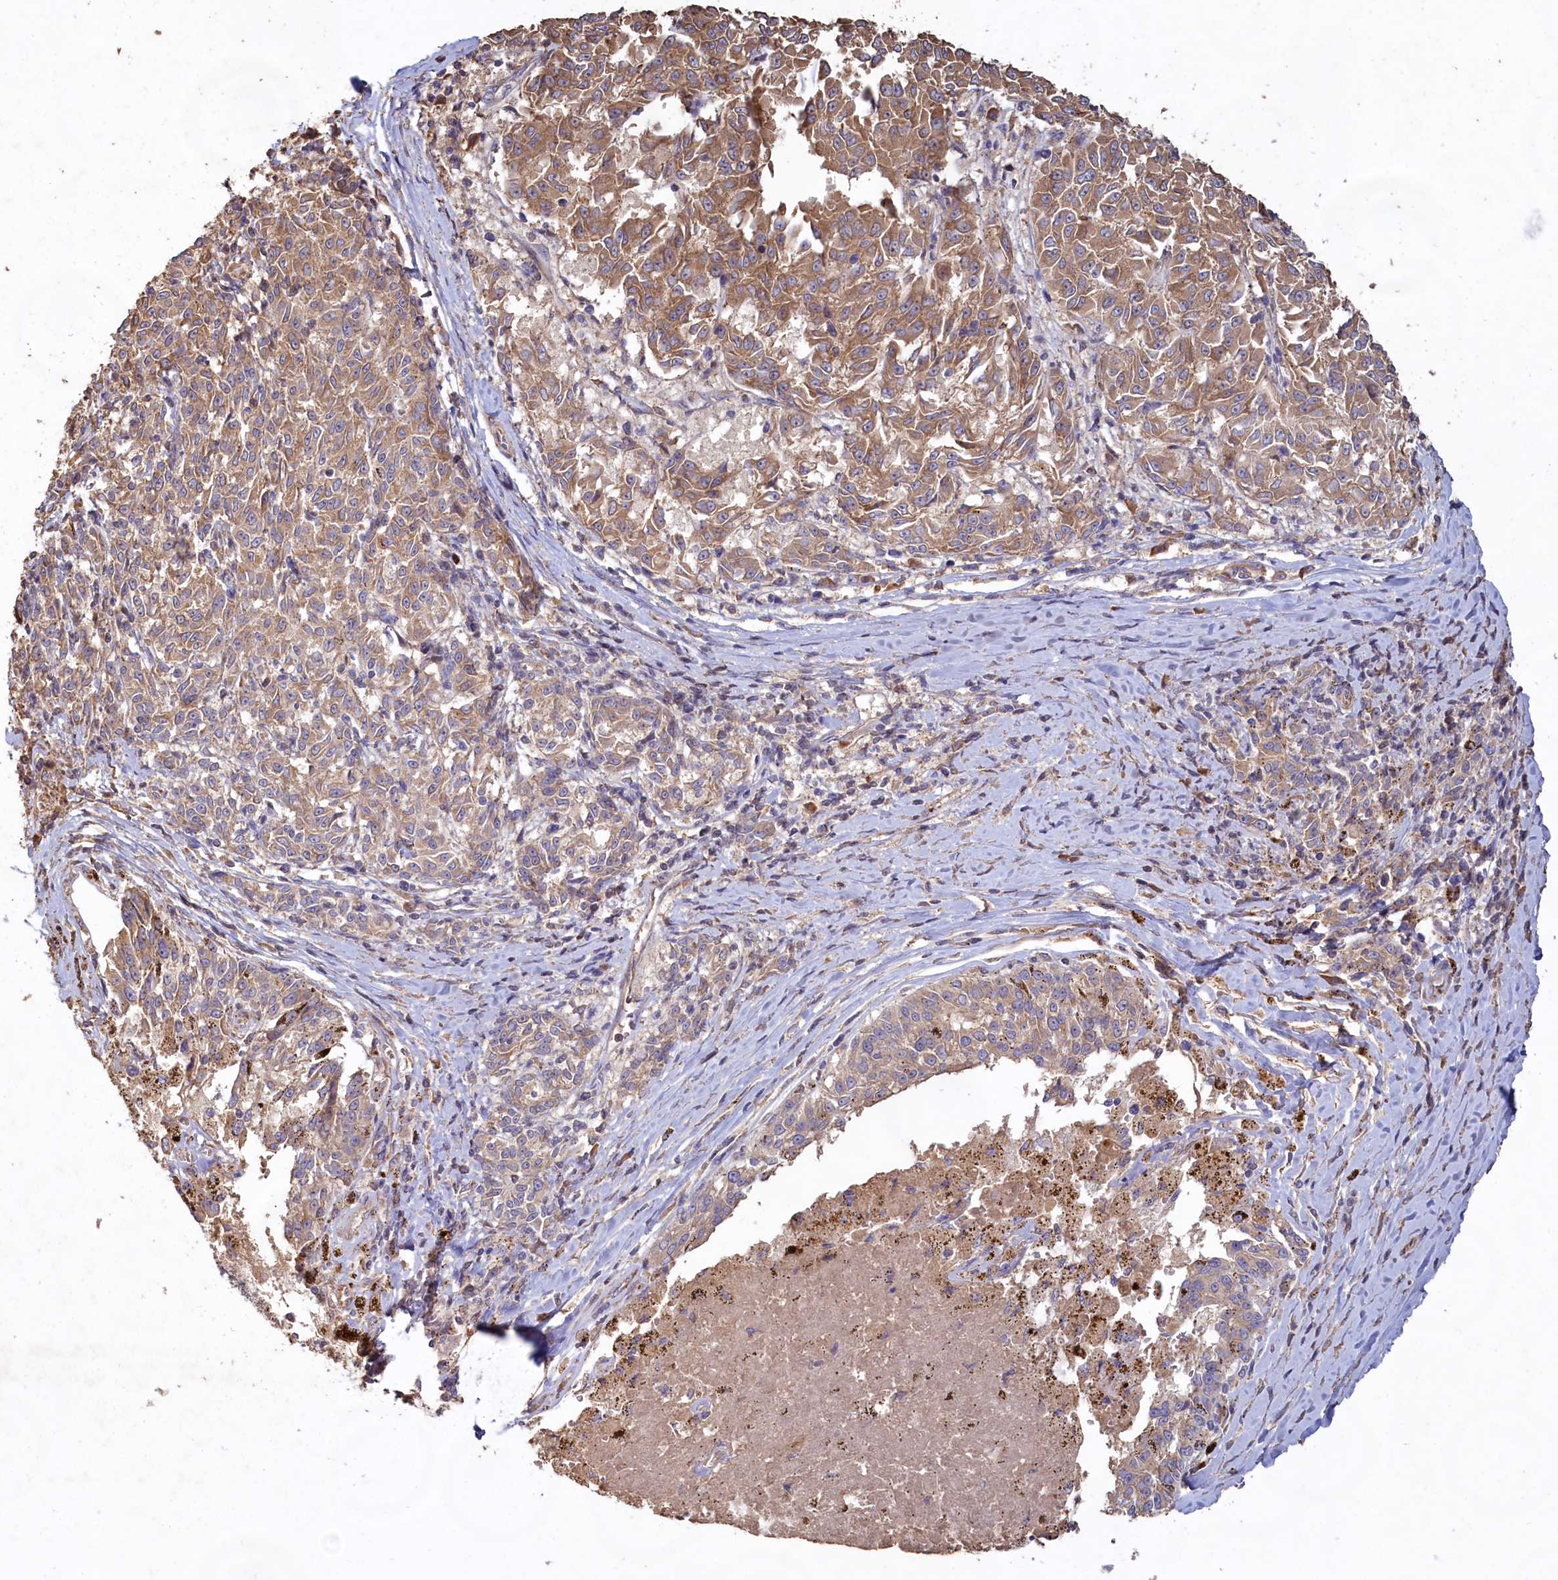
{"staining": {"intensity": "moderate", "quantity": ">75%", "location": "cytoplasmic/membranous"}, "tissue": "melanoma", "cell_type": "Tumor cells", "image_type": "cancer", "snomed": [{"axis": "morphology", "description": "Malignant melanoma, NOS"}, {"axis": "topography", "description": "Skin"}], "caption": "Malignant melanoma was stained to show a protein in brown. There is medium levels of moderate cytoplasmic/membranous positivity in about >75% of tumor cells. Using DAB (3,3'-diaminobenzidine) (brown) and hematoxylin (blue) stains, captured at high magnification using brightfield microscopy.", "gene": "FUNDC1", "patient": {"sex": "female", "age": 72}}